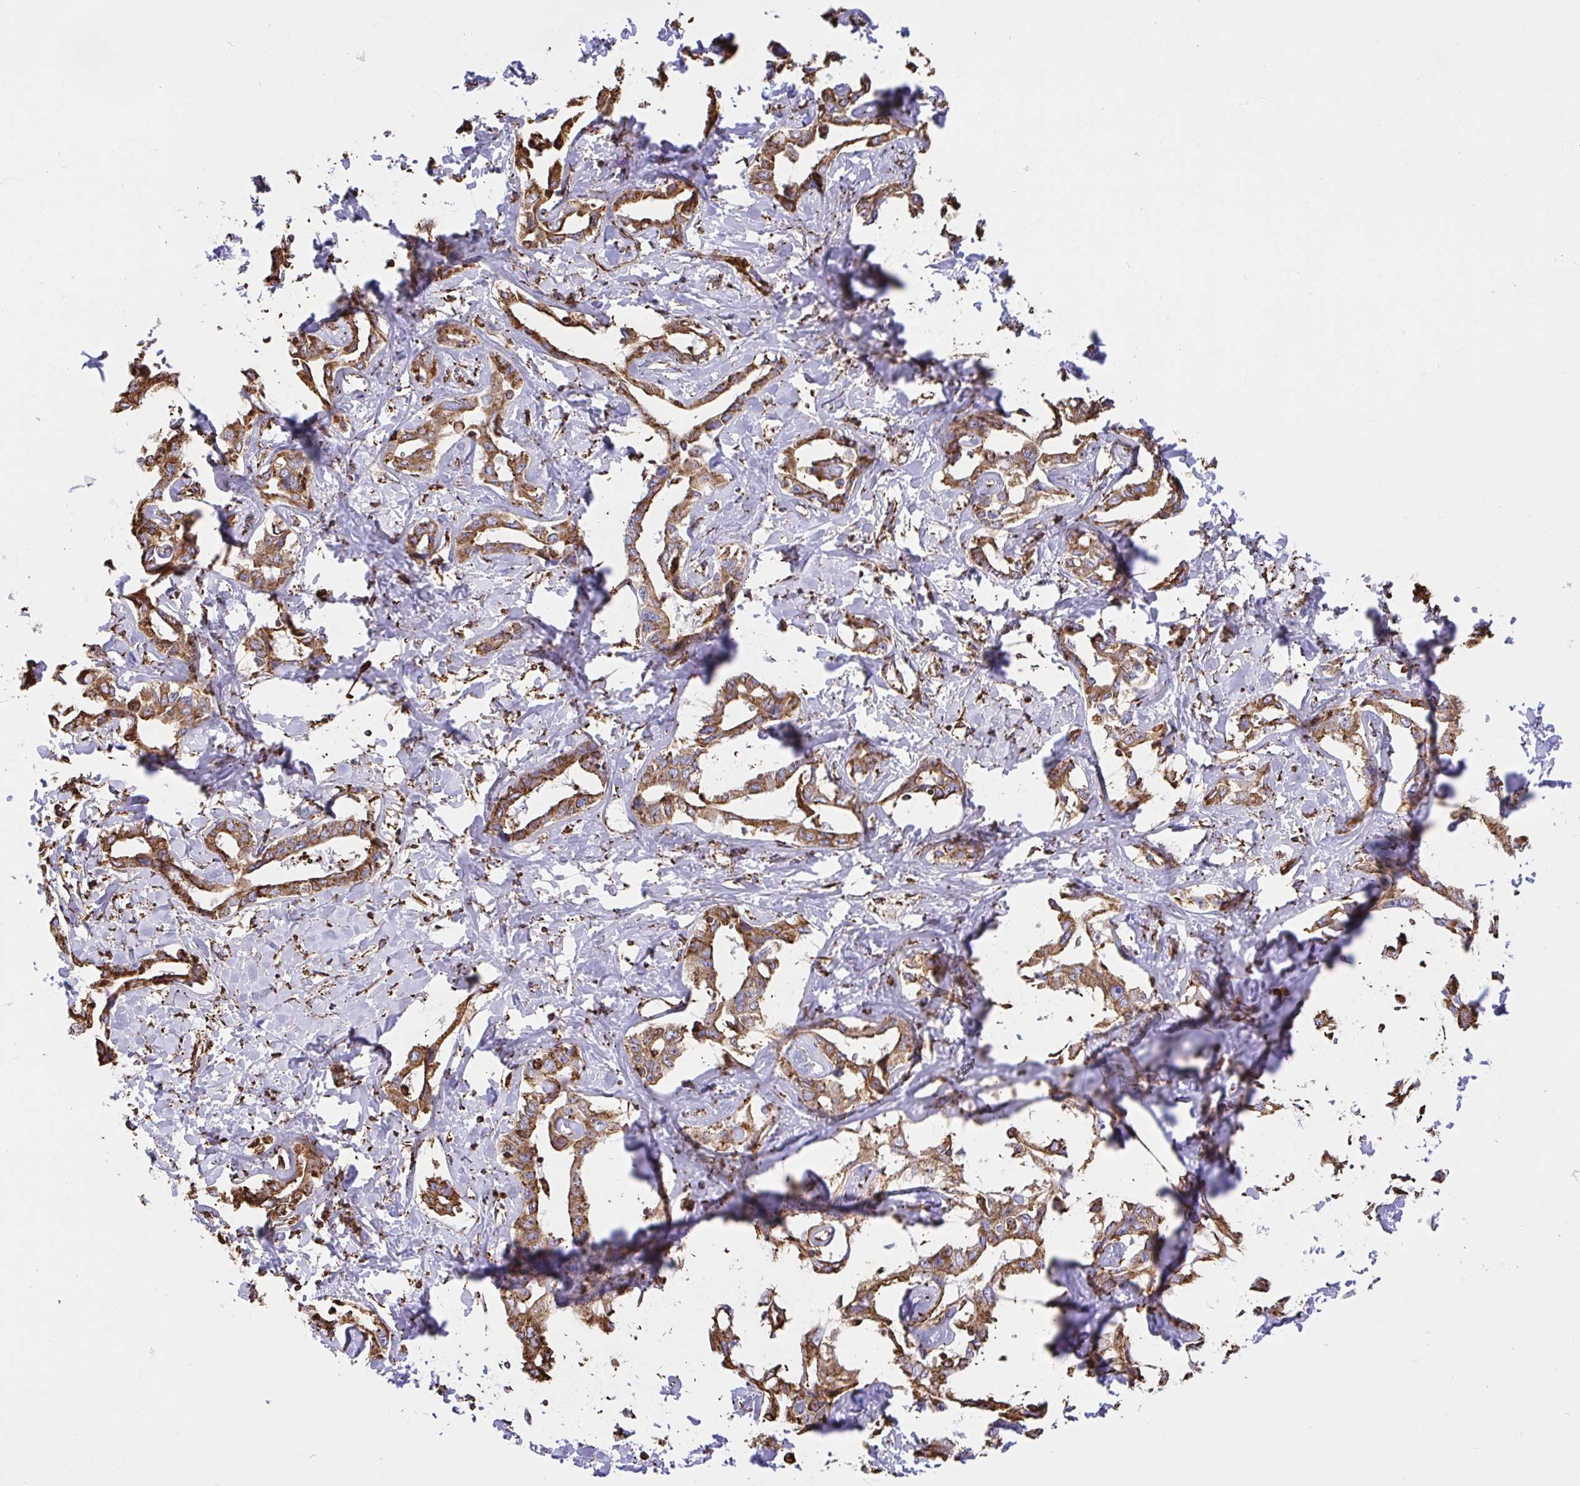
{"staining": {"intensity": "moderate", "quantity": ">75%", "location": "cytoplasmic/membranous"}, "tissue": "liver cancer", "cell_type": "Tumor cells", "image_type": "cancer", "snomed": [{"axis": "morphology", "description": "Cholangiocarcinoma"}, {"axis": "topography", "description": "Liver"}], "caption": "A photomicrograph of human cholangiocarcinoma (liver) stained for a protein exhibits moderate cytoplasmic/membranous brown staining in tumor cells.", "gene": "CLGN", "patient": {"sex": "male", "age": 59}}